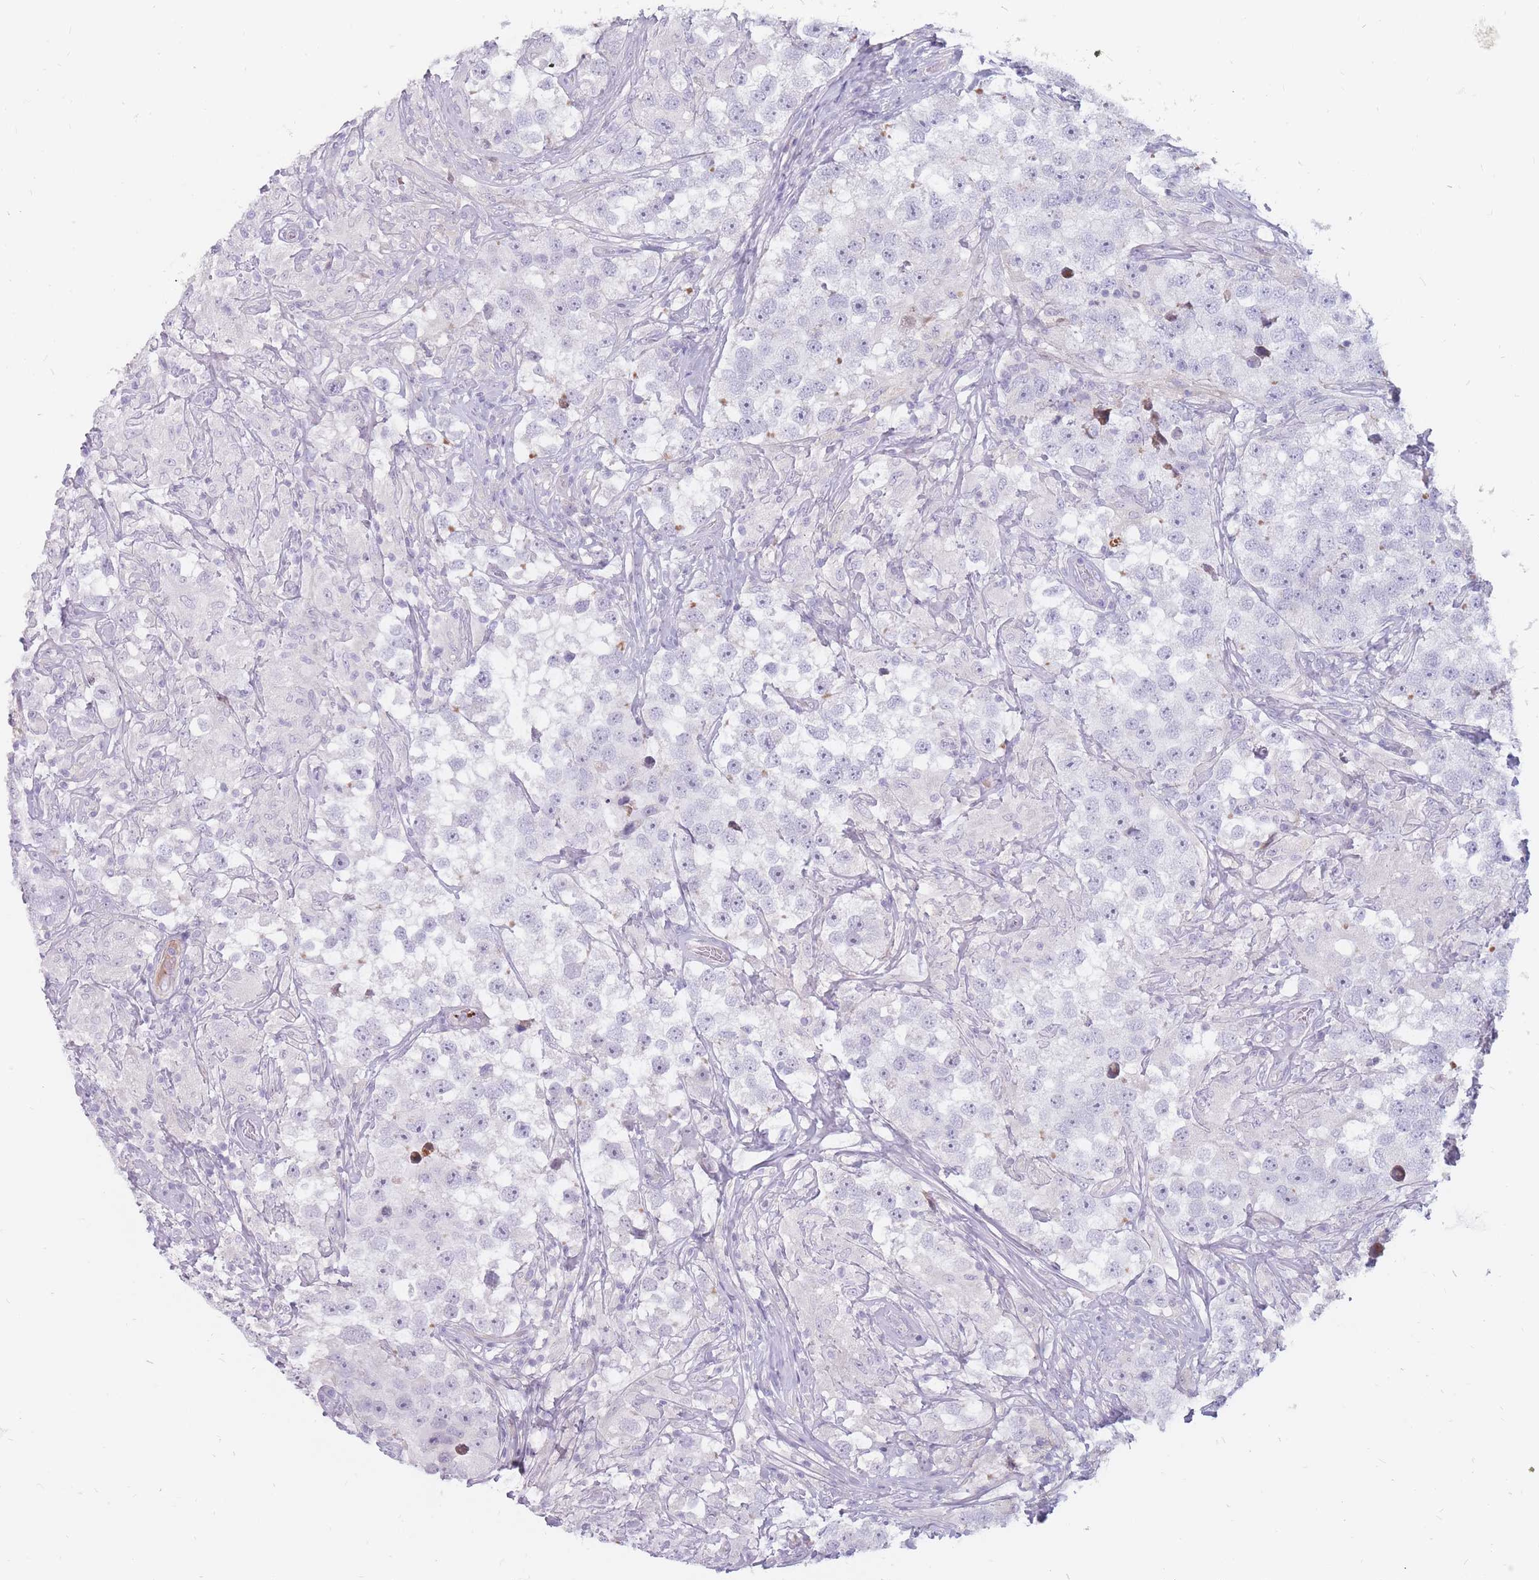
{"staining": {"intensity": "negative", "quantity": "none", "location": "none"}, "tissue": "testis cancer", "cell_type": "Tumor cells", "image_type": "cancer", "snomed": [{"axis": "morphology", "description": "Seminoma, NOS"}, {"axis": "topography", "description": "Testis"}], "caption": "IHC photomicrograph of human seminoma (testis) stained for a protein (brown), which shows no staining in tumor cells.", "gene": "PTGDR", "patient": {"sex": "male", "age": 46}}